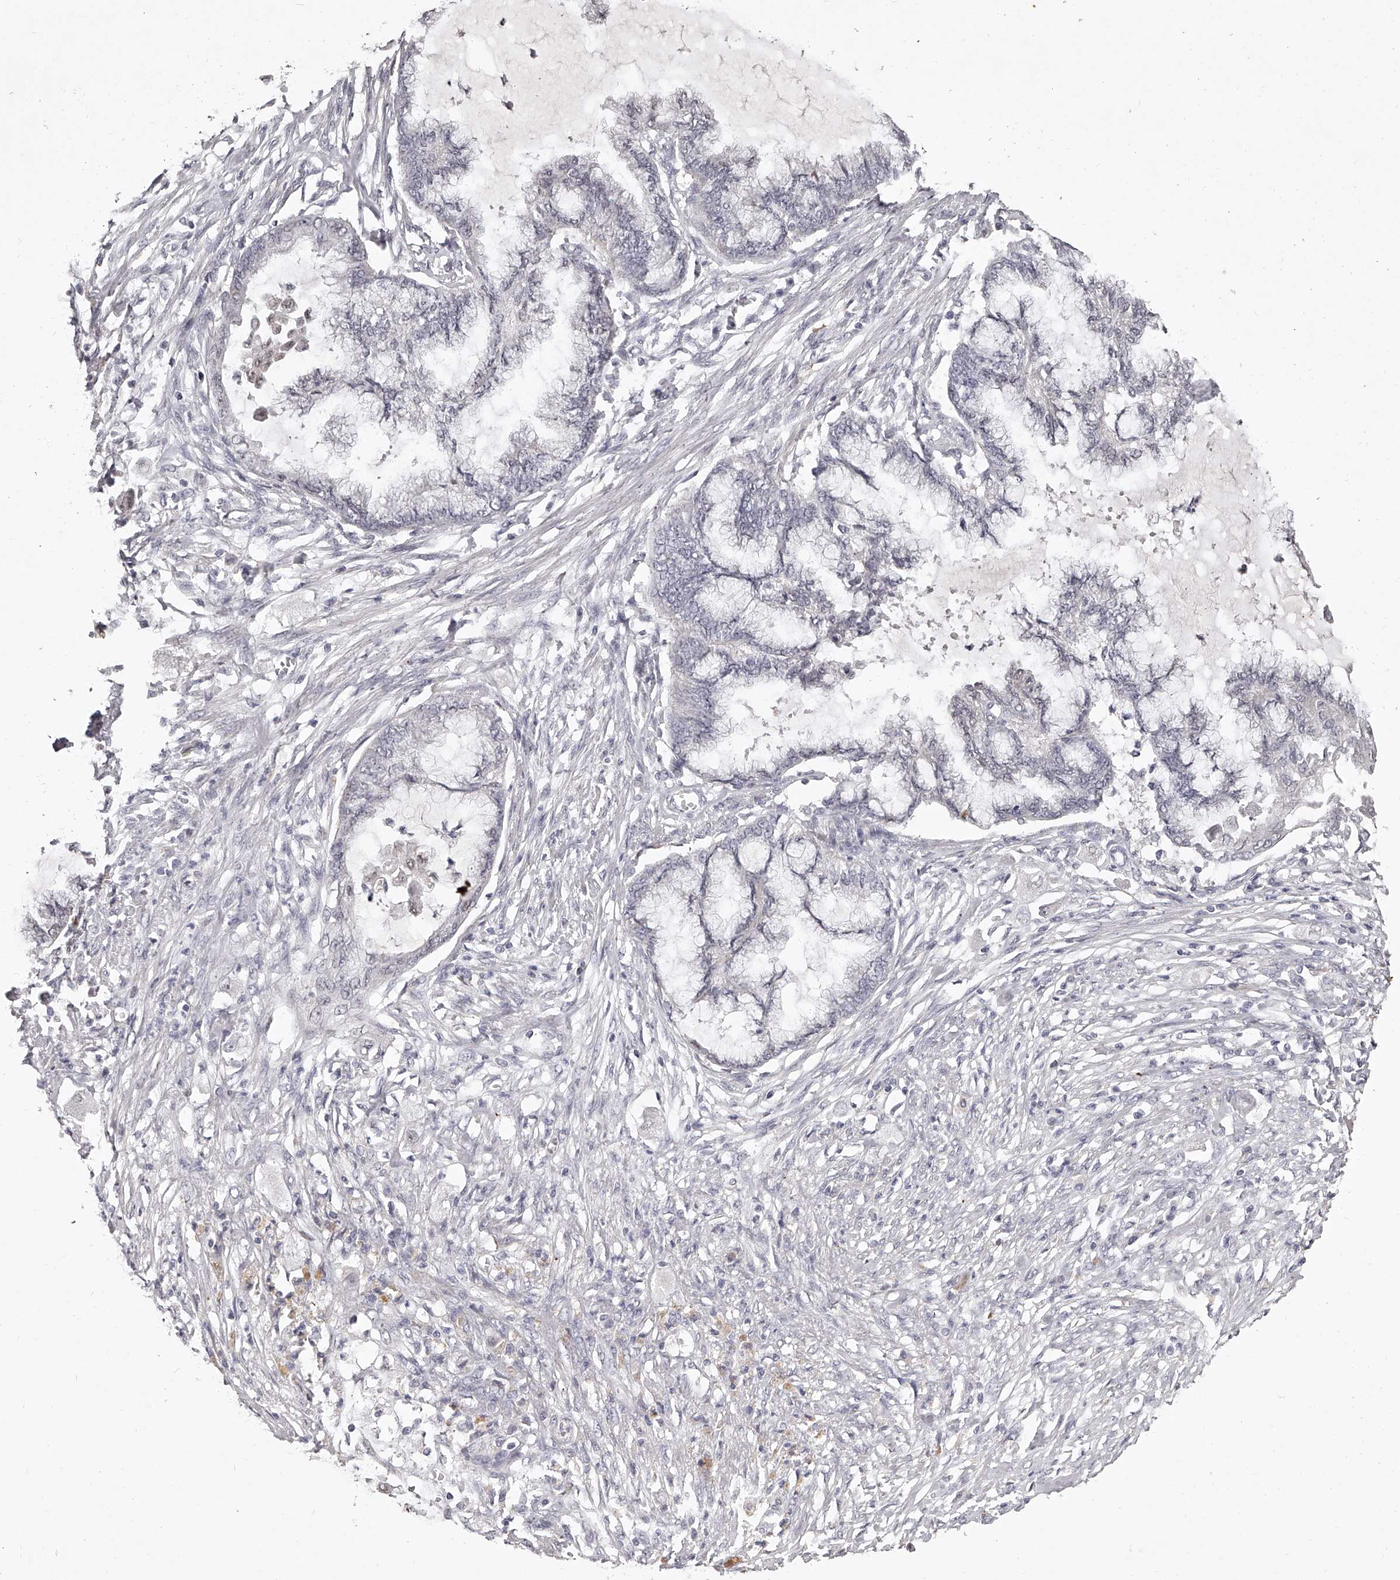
{"staining": {"intensity": "negative", "quantity": "none", "location": "none"}, "tissue": "endometrial cancer", "cell_type": "Tumor cells", "image_type": "cancer", "snomed": [{"axis": "morphology", "description": "Adenocarcinoma, NOS"}, {"axis": "topography", "description": "Endometrium"}], "caption": "This photomicrograph is of adenocarcinoma (endometrial) stained with IHC to label a protein in brown with the nuclei are counter-stained blue. There is no expression in tumor cells.", "gene": "NT5DC1", "patient": {"sex": "female", "age": 86}}